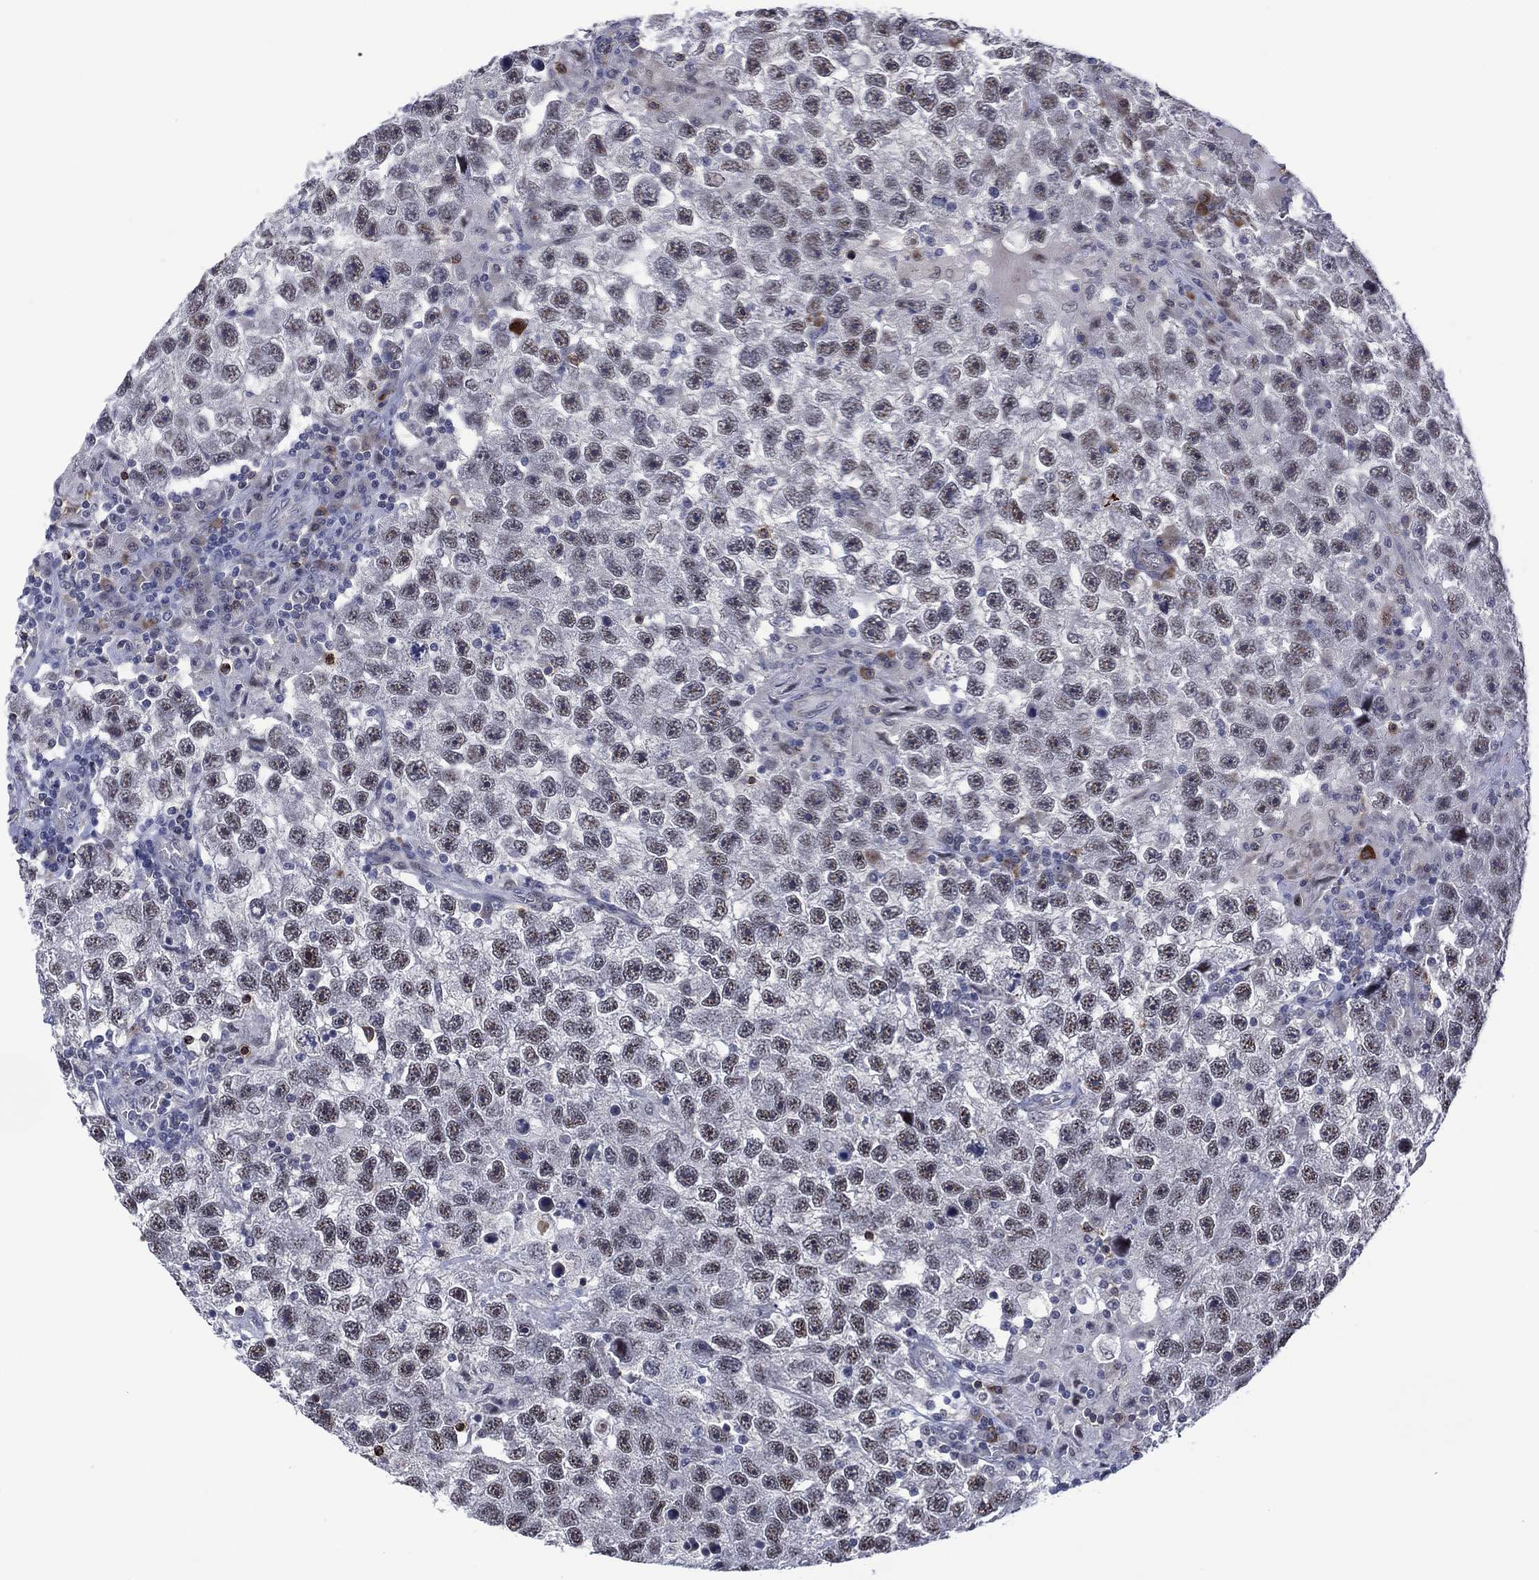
{"staining": {"intensity": "negative", "quantity": "none", "location": "none"}, "tissue": "testis cancer", "cell_type": "Tumor cells", "image_type": "cancer", "snomed": [{"axis": "morphology", "description": "Seminoma, NOS"}, {"axis": "topography", "description": "Testis"}], "caption": "This is an IHC photomicrograph of testis cancer (seminoma). There is no staining in tumor cells.", "gene": "DPP4", "patient": {"sex": "male", "age": 26}}